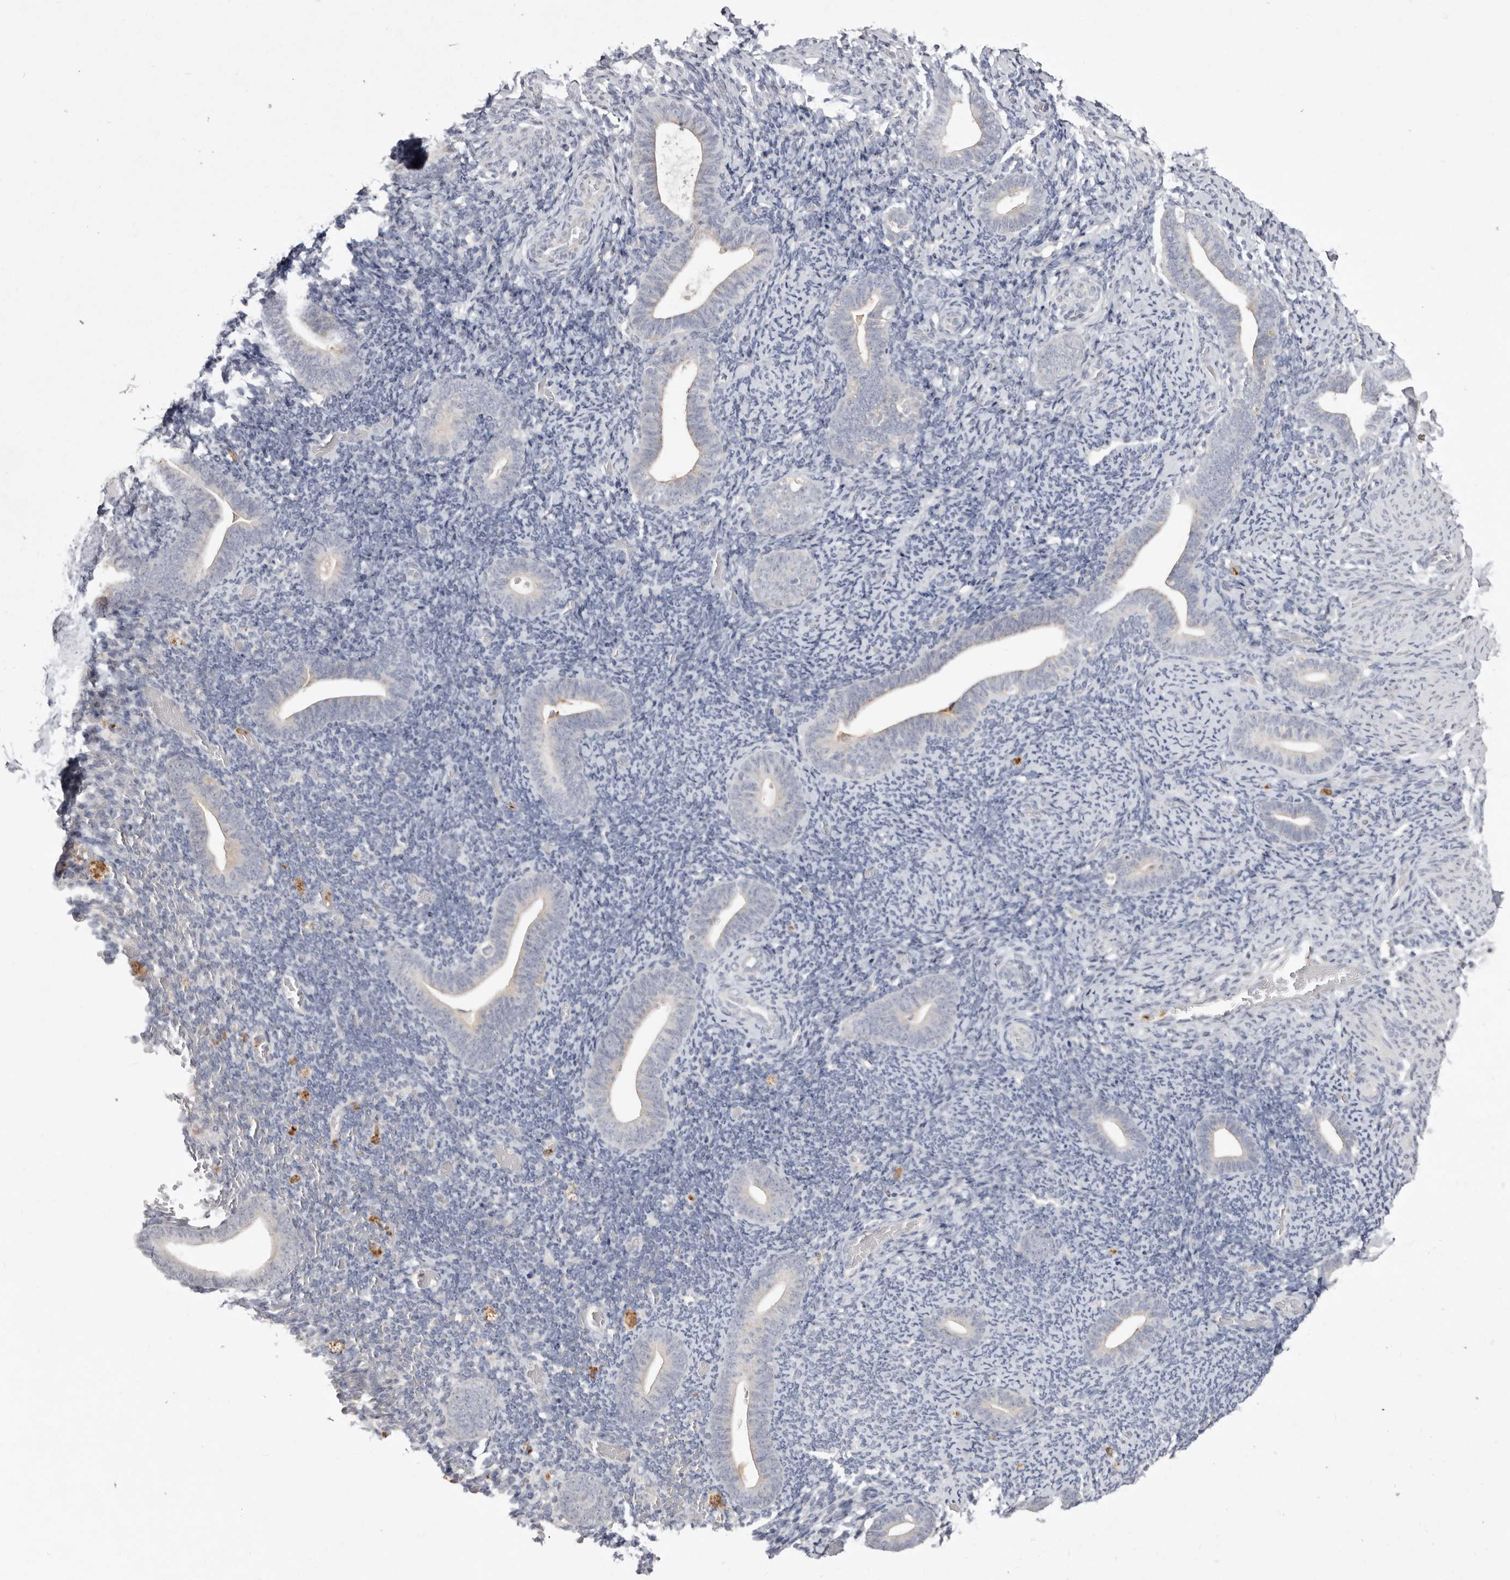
{"staining": {"intensity": "negative", "quantity": "none", "location": "none"}, "tissue": "endometrium", "cell_type": "Cells in endometrial stroma", "image_type": "normal", "snomed": [{"axis": "morphology", "description": "Normal tissue, NOS"}, {"axis": "topography", "description": "Endometrium"}], "caption": "Immunohistochemistry histopathology image of normal human endometrium stained for a protein (brown), which shows no staining in cells in endometrial stroma.", "gene": "GPR84", "patient": {"sex": "female", "age": 51}}